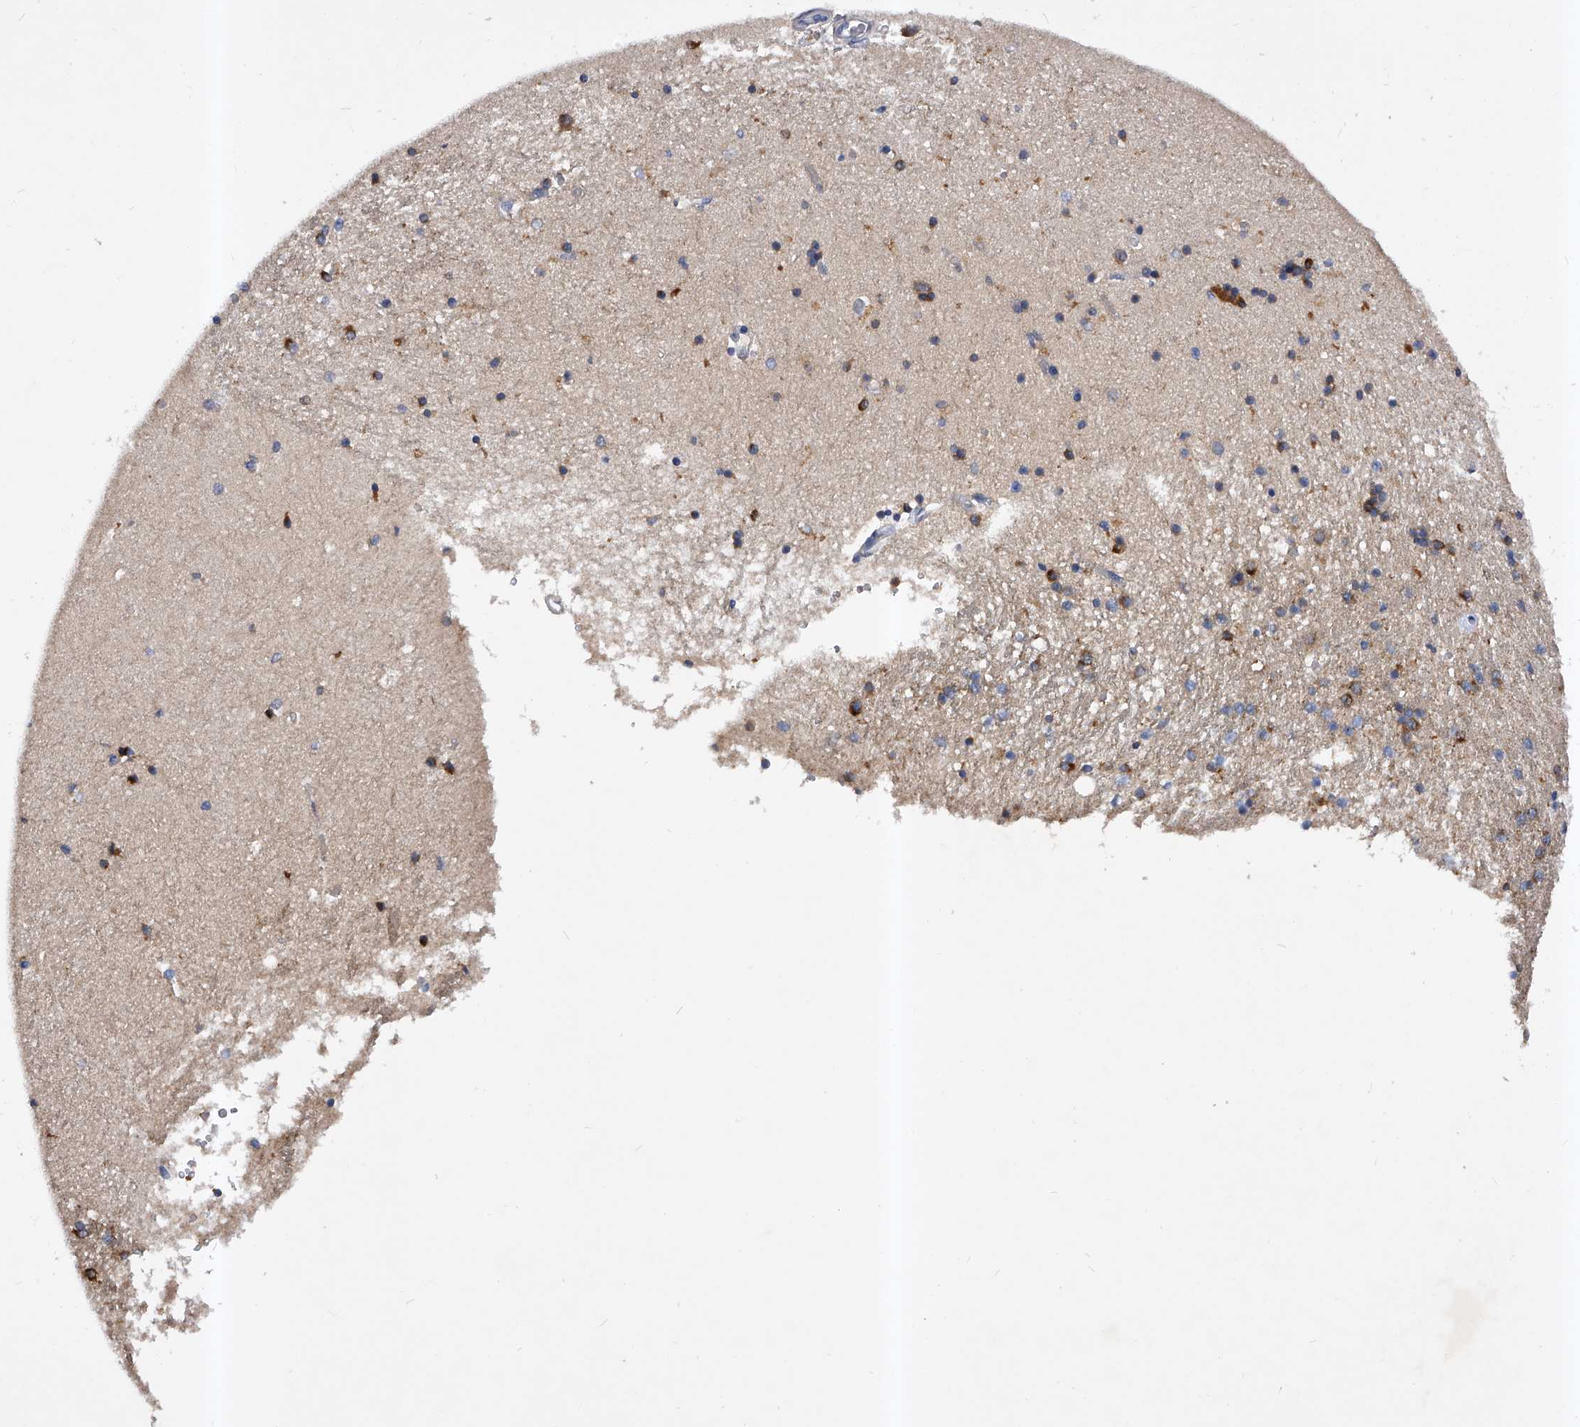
{"staining": {"intensity": "moderate", "quantity": "<25%", "location": "cytoplasmic/membranous"}, "tissue": "hippocampus", "cell_type": "Glial cells", "image_type": "normal", "snomed": [{"axis": "morphology", "description": "Normal tissue, NOS"}, {"axis": "topography", "description": "Hippocampus"}], "caption": "A high-resolution micrograph shows immunohistochemistry (IHC) staining of benign hippocampus, which demonstrates moderate cytoplasmic/membranous expression in about <25% of glial cells. (DAB = brown stain, brightfield microscopy at high magnification).", "gene": "ARL4C", "patient": {"sex": "male", "age": 45}}